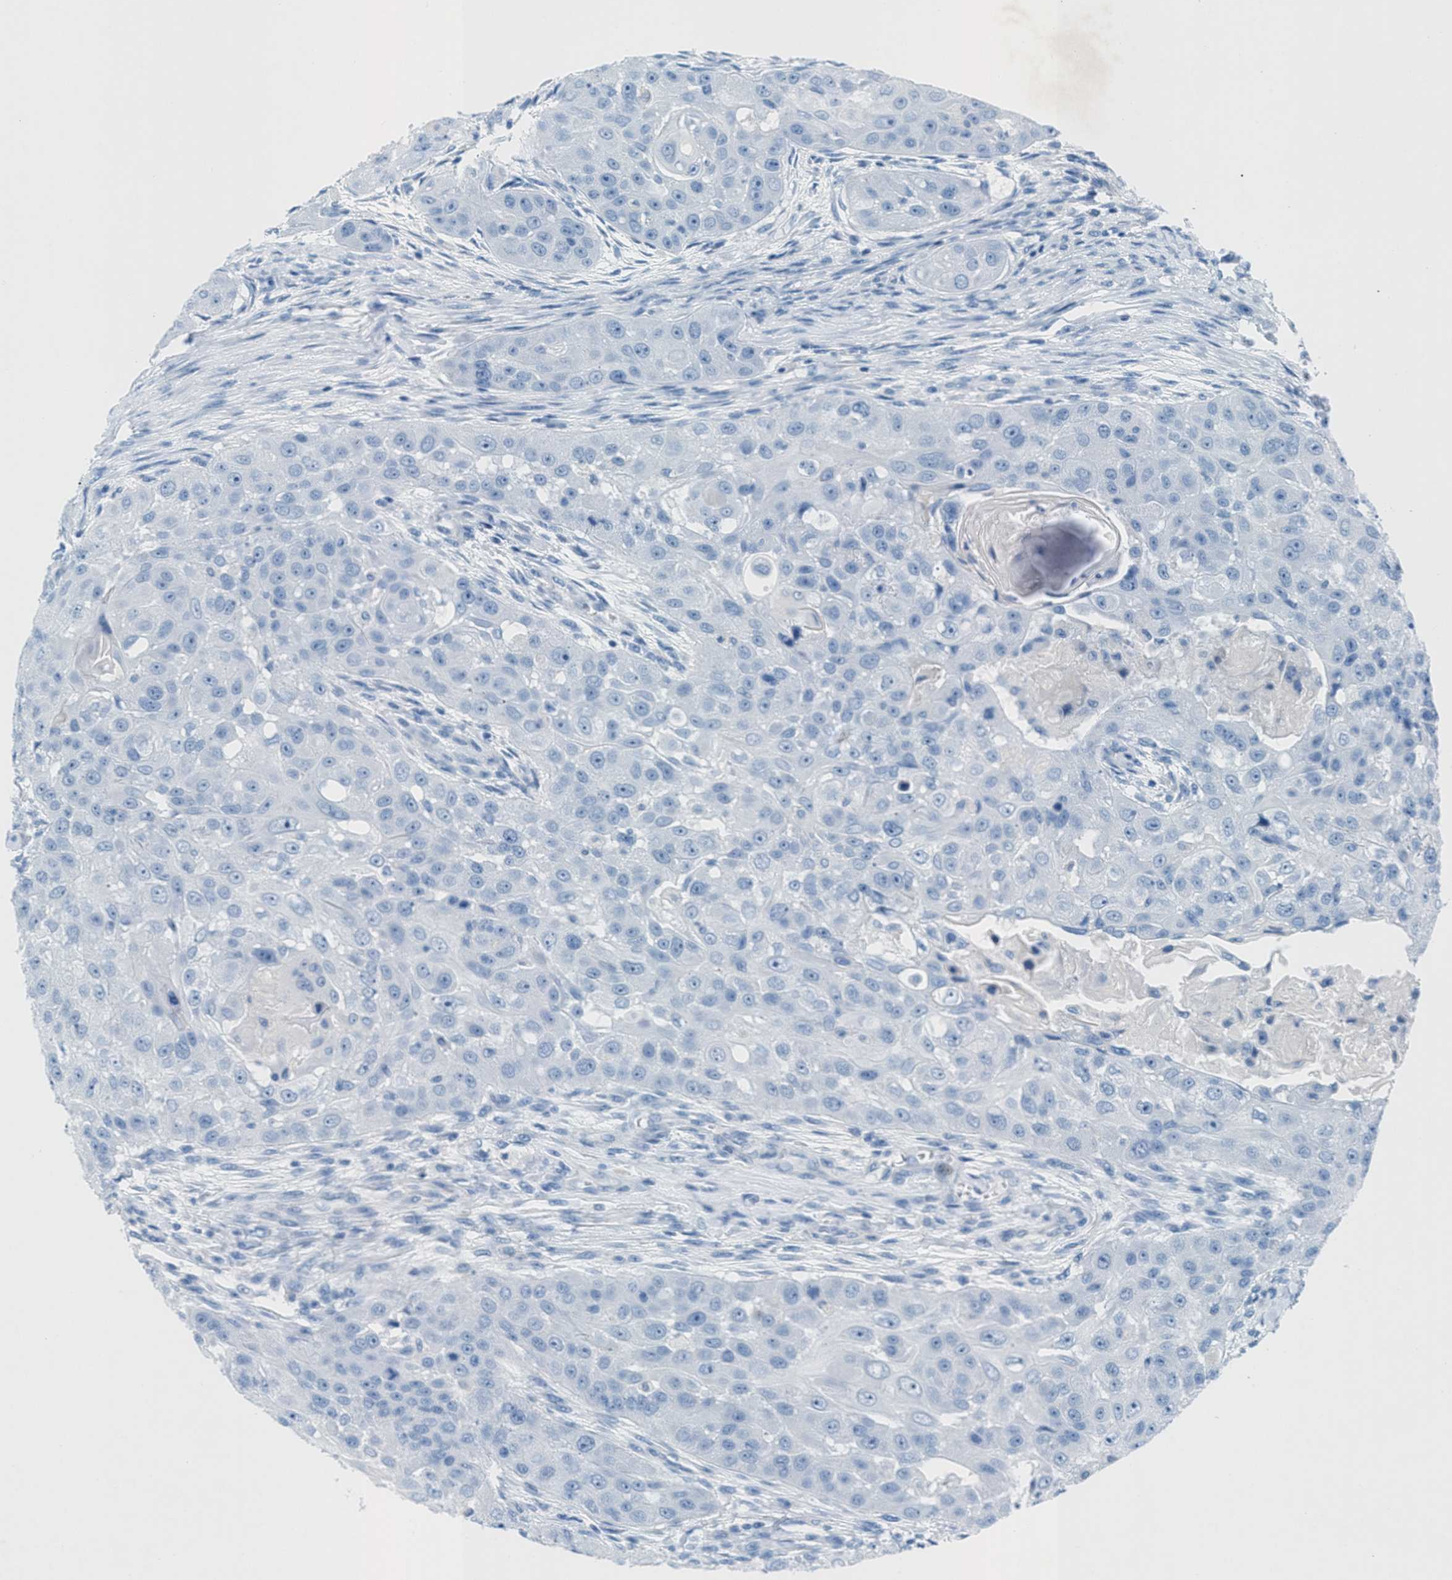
{"staining": {"intensity": "negative", "quantity": "none", "location": "none"}, "tissue": "head and neck cancer", "cell_type": "Tumor cells", "image_type": "cancer", "snomed": [{"axis": "morphology", "description": "Normal tissue, NOS"}, {"axis": "morphology", "description": "Squamous cell carcinoma, NOS"}, {"axis": "topography", "description": "Skeletal muscle"}, {"axis": "topography", "description": "Head-Neck"}], "caption": "This is a photomicrograph of immunohistochemistry staining of head and neck squamous cell carcinoma, which shows no positivity in tumor cells.", "gene": "GALNT17", "patient": {"sex": "male", "age": 51}}